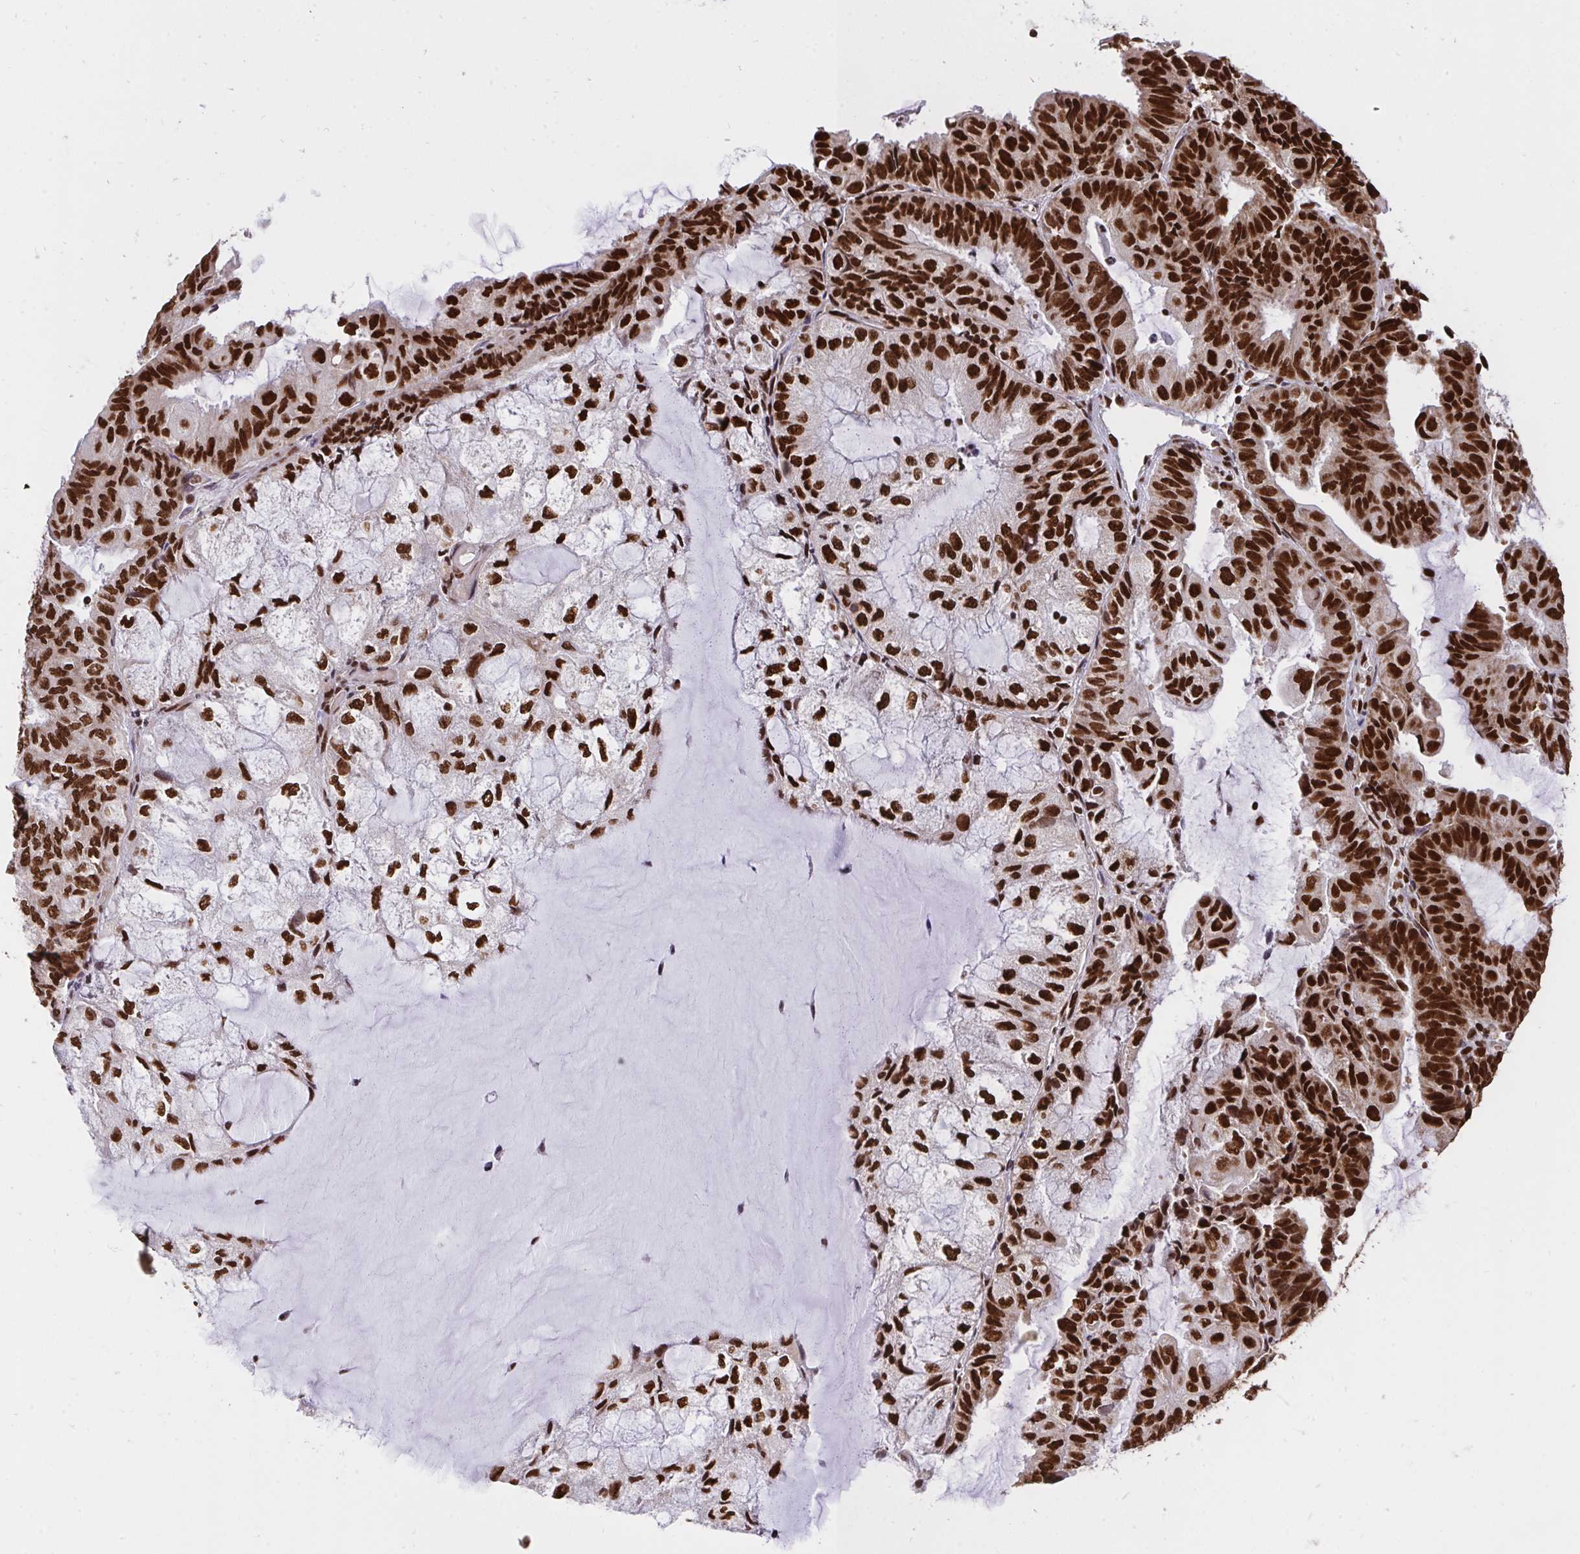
{"staining": {"intensity": "strong", "quantity": ">75%", "location": "nuclear"}, "tissue": "endometrial cancer", "cell_type": "Tumor cells", "image_type": "cancer", "snomed": [{"axis": "morphology", "description": "Adenocarcinoma, NOS"}, {"axis": "topography", "description": "Endometrium"}], "caption": "Endometrial cancer (adenocarcinoma) stained with a brown dye exhibits strong nuclear positive staining in approximately >75% of tumor cells.", "gene": "HNRNPL", "patient": {"sex": "female", "age": 81}}